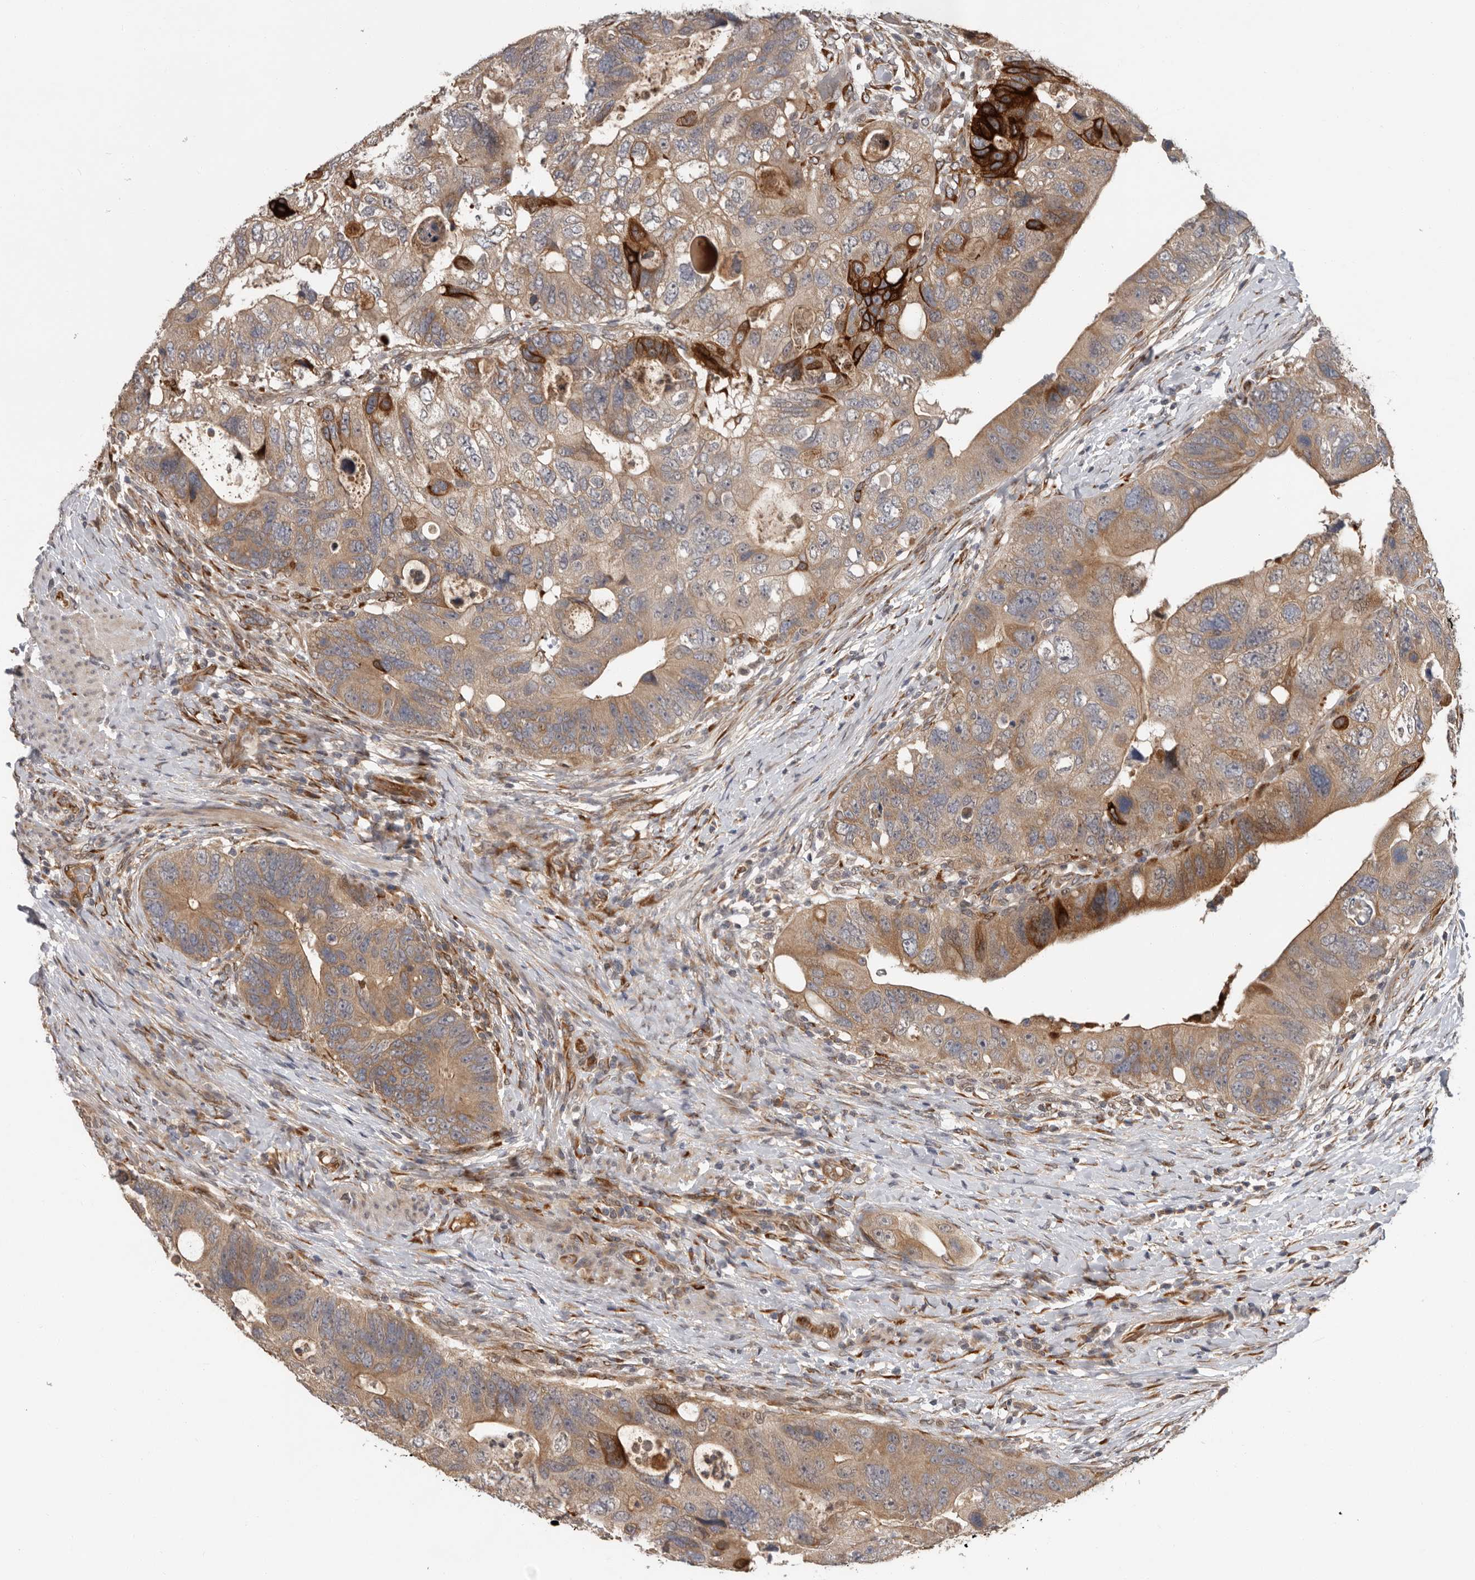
{"staining": {"intensity": "strong", "quantity": "25%-75%", "location": "cytoplasmic/membranous"}, "tissue": "colorectal cancer", "cell_type": "Tumor cells", "image_type": "cancer", "snomed": [{"axis": "morphology", "description": "Adenocarcinoma, NOS"}, {"axis": "topography", "description": "Rectum"}], "caption": "Immunohistochemistry staining of adenocarcinoma (colorectal), which shows high levels of strong cytoplasmic/membranous positivity in approximately 25%-75% of tumor cells indicating strong cytoplasmic/membranous protein expression. The staining was performed using DAB (3,3'-diaminobenzidine) (brown) for protein detection and nuclei were counterstained in hematoxylin (blue).", "gene": "MTF1", "patient": {"sex": "male", "age": 59}}